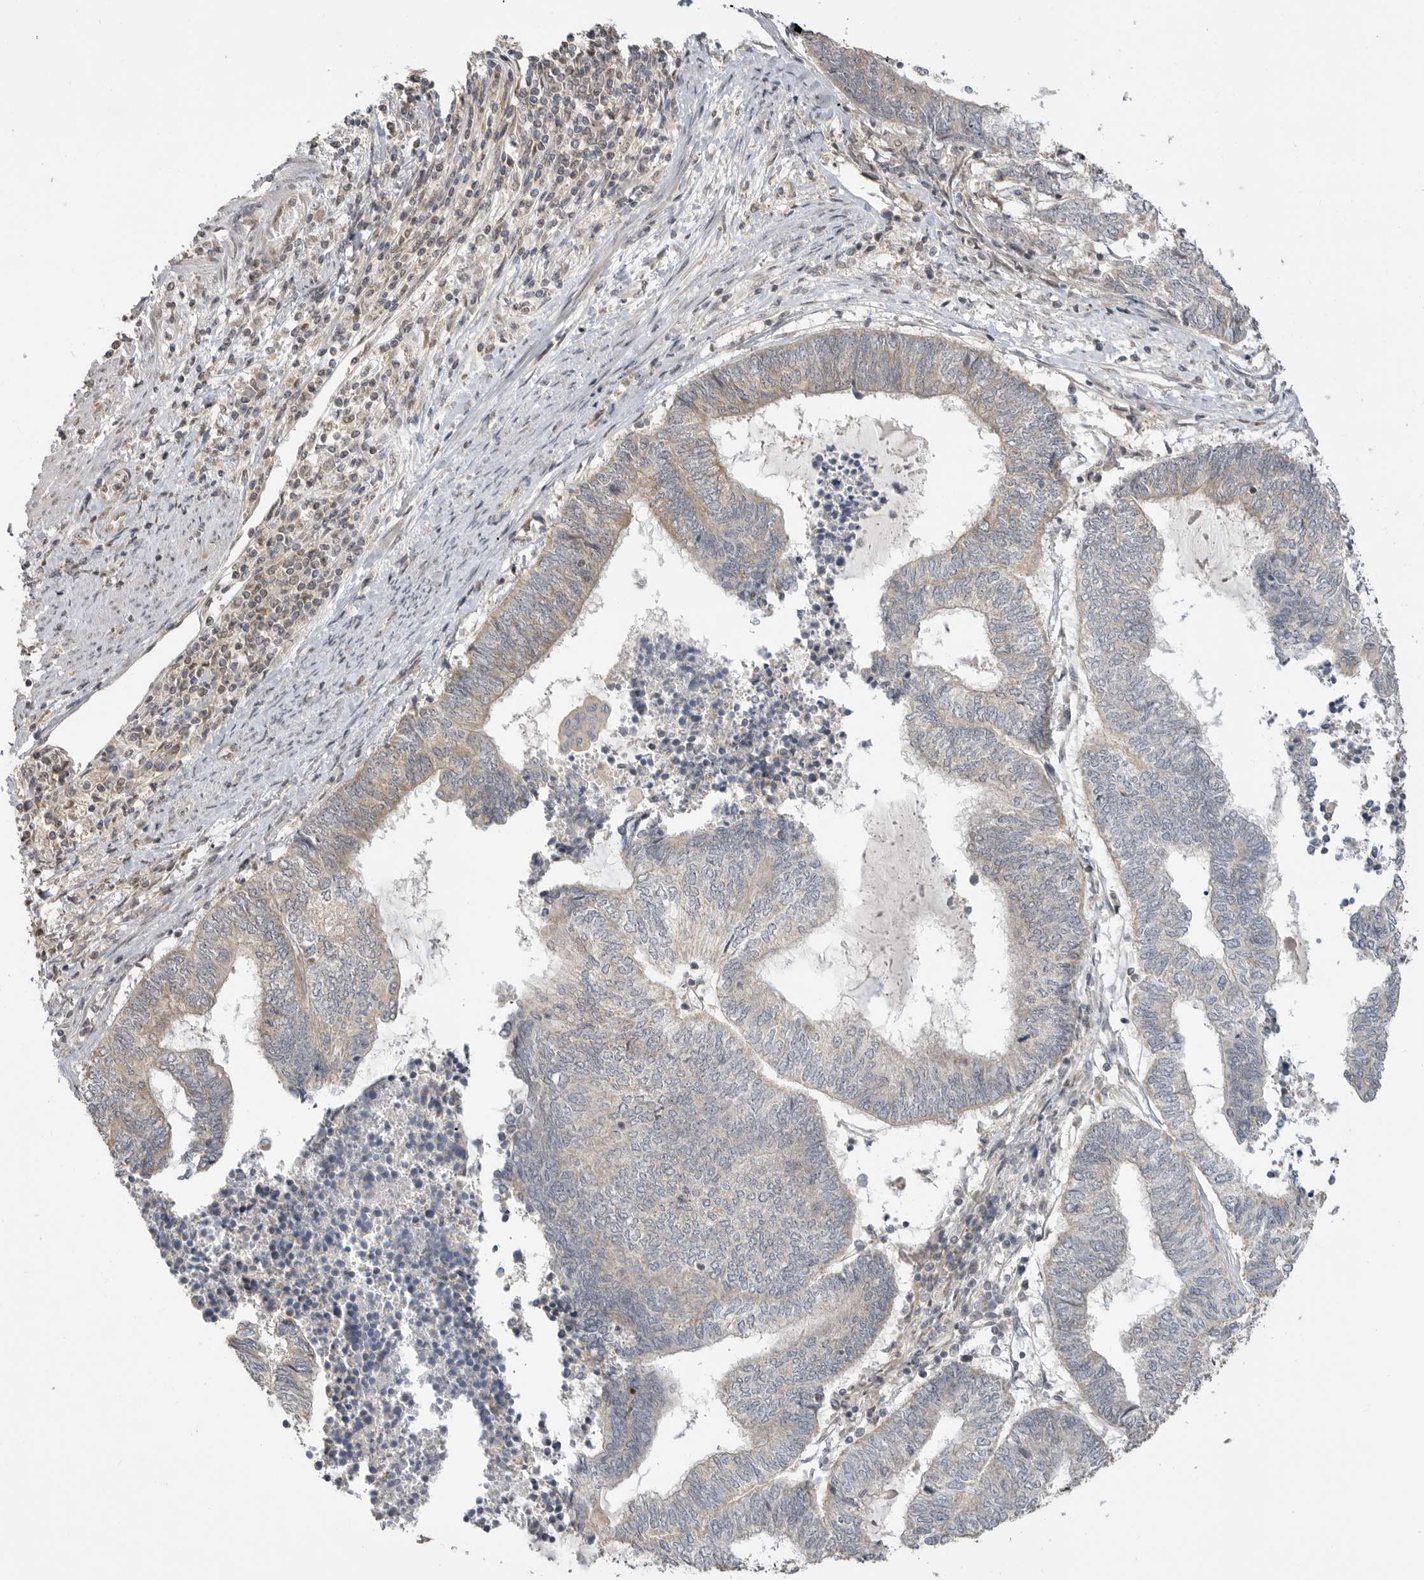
{"staining": {"intensity": "weak", "quantity": "25%-75%", "location": "cytoplasmic/membranous"}, "tissue": "endometrial cancer", "cell_type": "Tumor cells", "image_type": "cancer", "snomed": [{"axis": "morphology", "description": "Adenocarcinoma, NOS"}, {"axis": "topography", "description": "Uterus"}, {"axis": "topography", "description": "Endometrium"}], "caption": "Tumor cells display weak cytoplasmic/membranous expression in about 25%-75% of cells in endometrial adenocarcinoma.", "gene": "ALKAL1", "patient": {"sex": "female", "age": 70}}